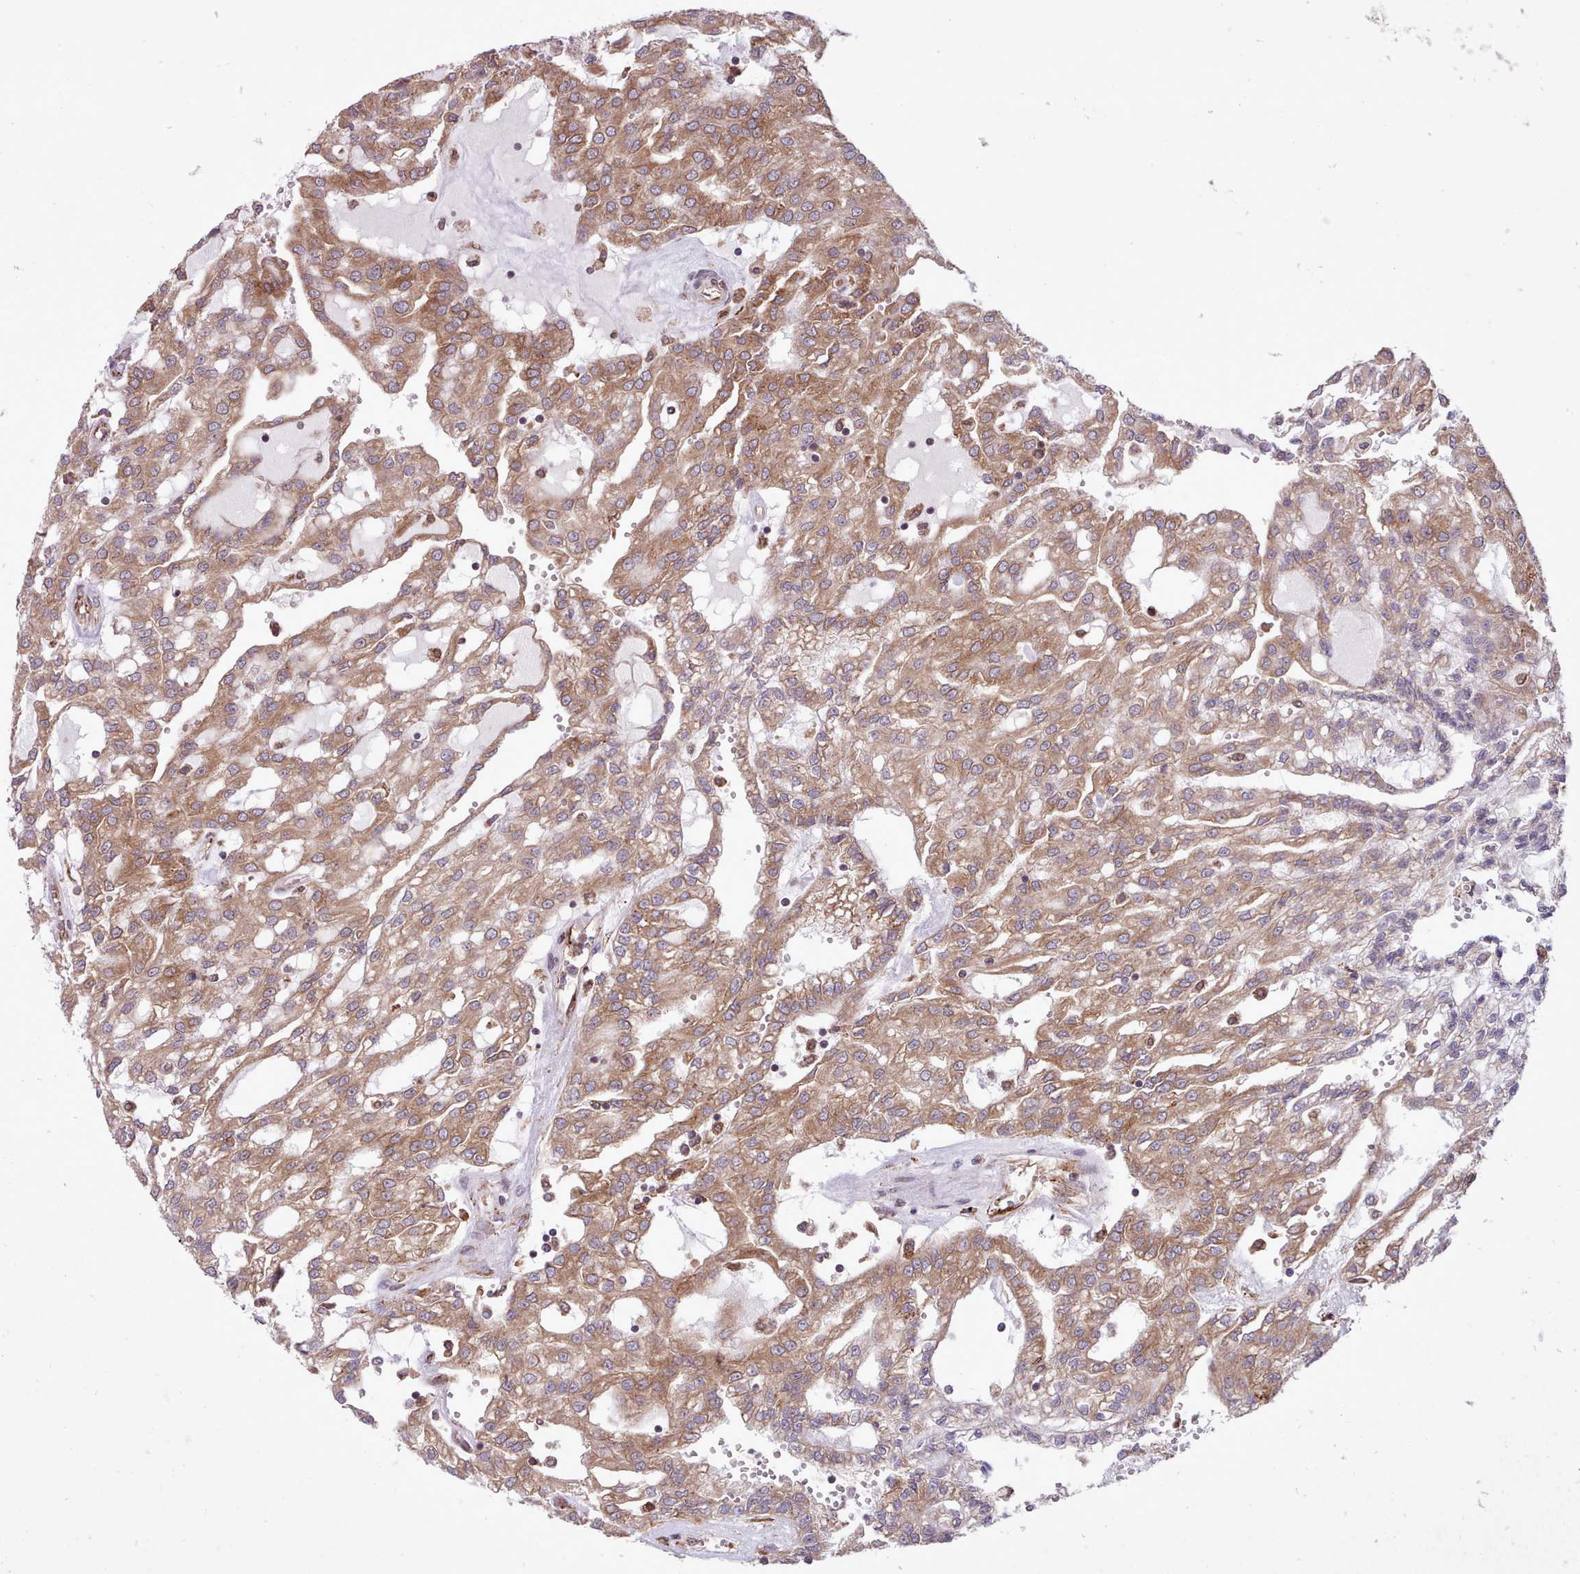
{"staining": {"intensity": "moderate", "quantity": ">75%", "location": "cytoplasmic/membranous"}, "tissue": "renal cancer", "cell_type": "Tumor cells", "image_type": "cancer", "snomed": [{"axis": "morphology", "description": "Adenocarcinoma, NOS"}, {"axis": "topography", "description": "Kidney"}], "caption": "An image of renal cancer stained for a protein shows moderate cytoplasmic/membranous brown staining in tumor cells. The staining was performed using DAB (3,3'-diaminobenzidine) to visualize the protein expression in brown, while the nuclei were stained in blue with hematoxylin (Magnification: 20x).", "gene": "TTLL3", "patient": {"sex": "male", "age": 63}}